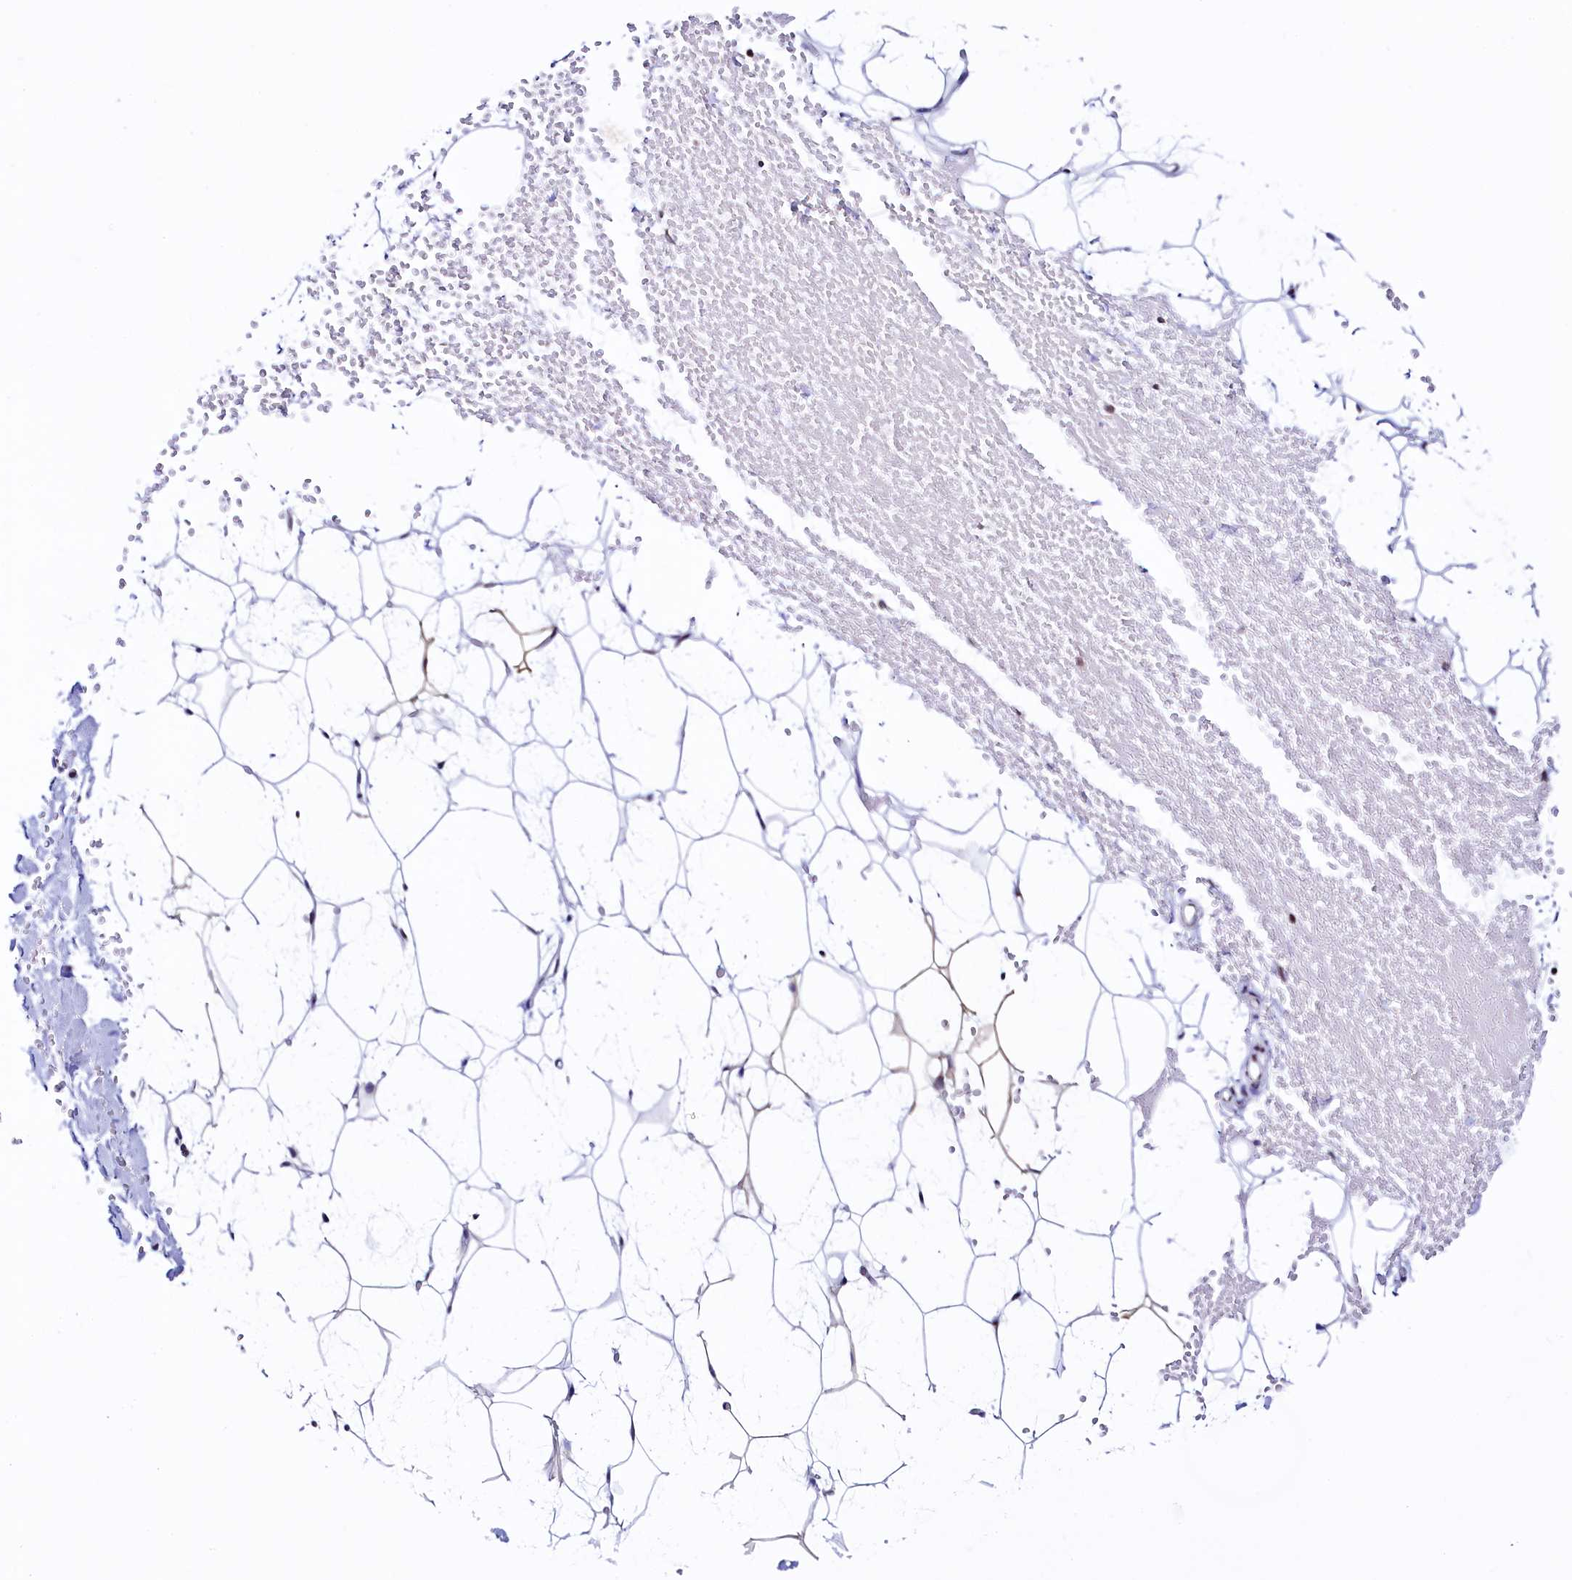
{"staining": {"intensity": "moderate", "quantity": "<25%", "location": "cytoplasmic/membranous"}, "tissue": "adipose tissue", "cell_type": "Adipocytes", "image_type": "normal", "snomed": [{"axis": "morphology", "description": "Normal tissue, NOS"}, {"axis": "topography", "description": "Breast"}], "caption": "Immunohistochemical staining of normal human adipose tissue shows moderate cytoplasmic/membranous protein expression in about <25% of adipocytes.", "gene": "HAND1", "patient": {"sex": "female", "age": 23}}